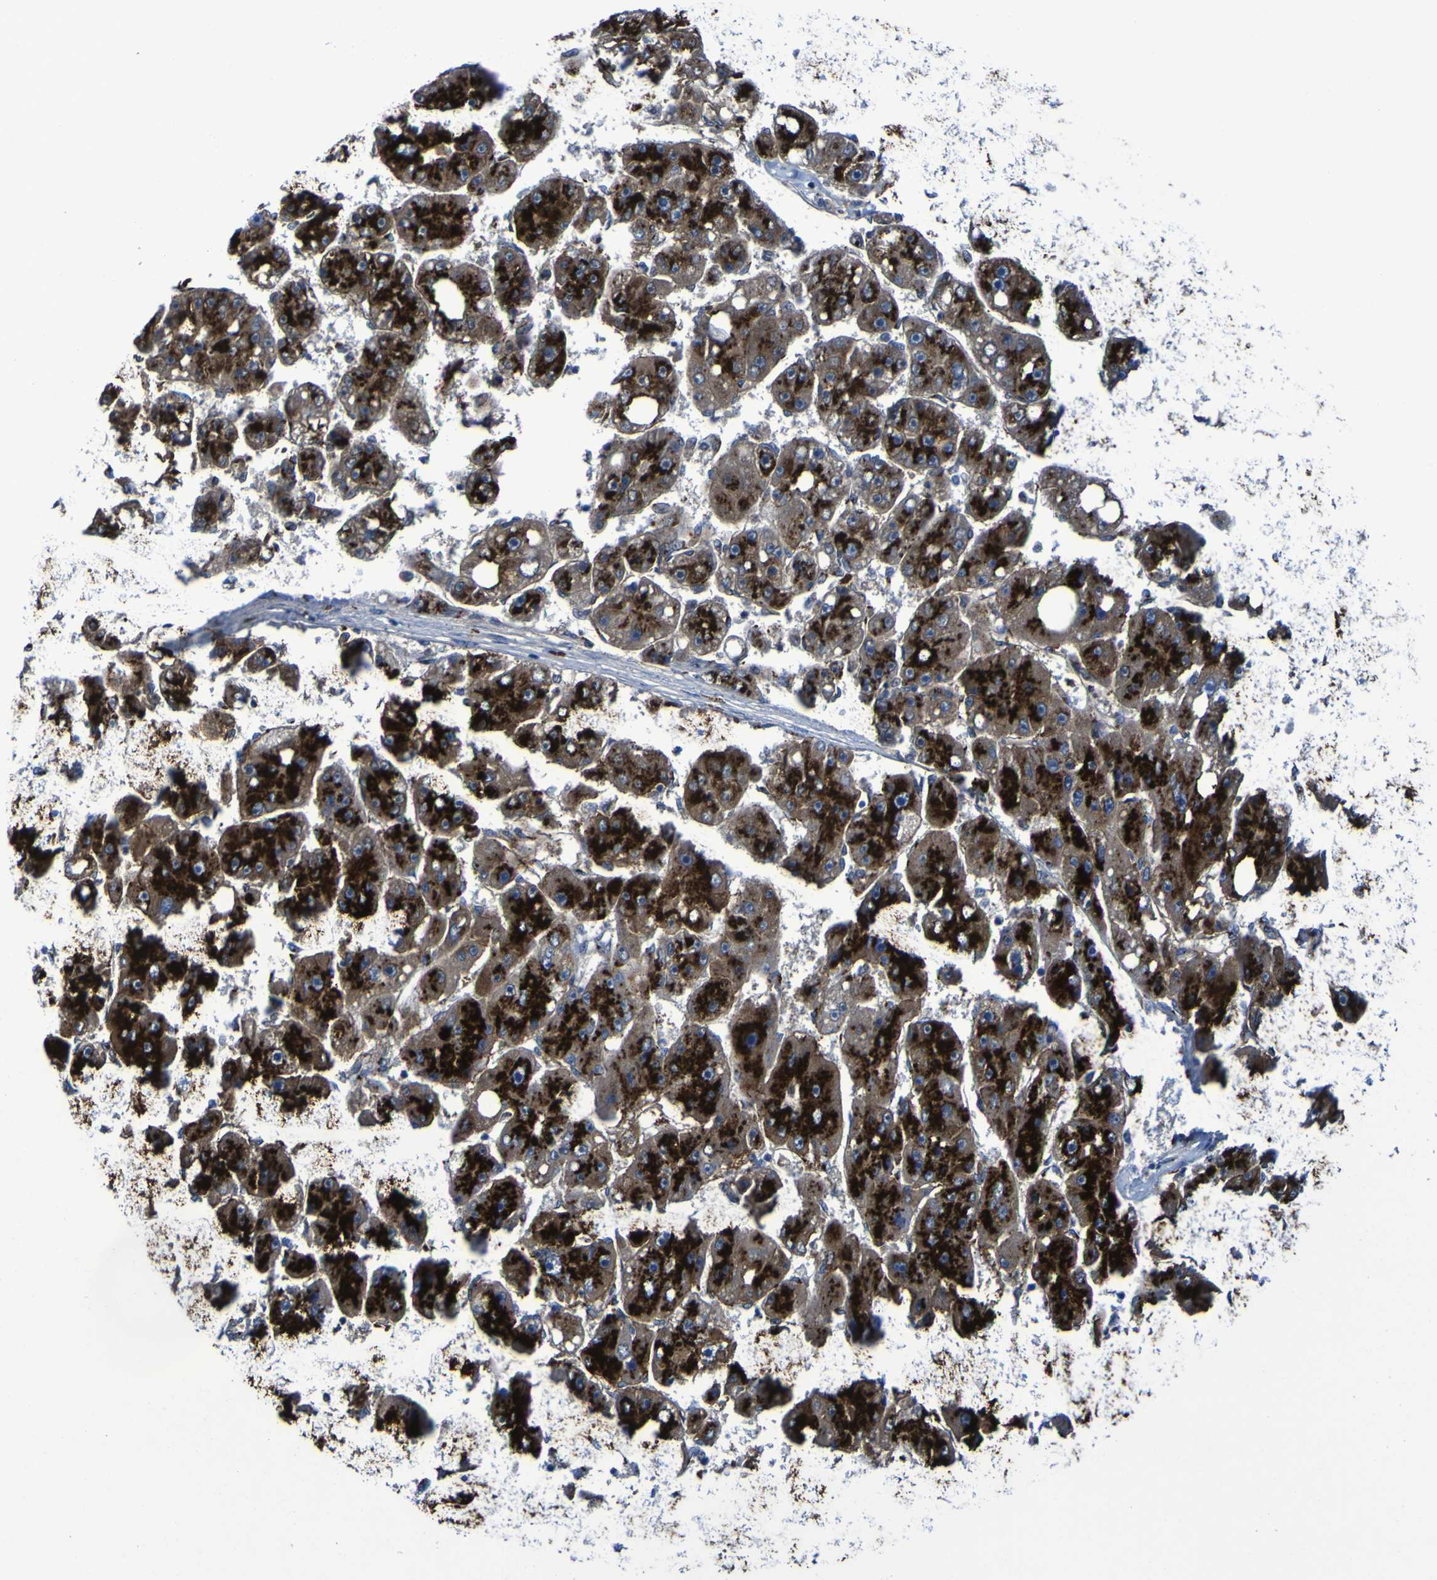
{"staining": {"intensity": "strong", "quantity": ">75%", "location": "cytoplasmic/membranous"}, "tissue": "liver cancer", "cell_type": "Tumor cells", "image_type": "cancer", "snomed": [{"axis": "morphology", "description": "Carcinoma, Hepatocellular, NOS"}, {"axis": "topography", "description": "Liver"}], "caption": "Hepatocellular carcinoma (liver) tissue reveals strong cytoplasmic/membranous expression in approximately >75% of tumor cells, visualized by immunohistochemistry. (Stains: DAB (3,3'-diaminobenzidine) in brown, nuclei in blue, Microscopy: brightfield microscopy at high magnification).", "gene": "GOLM1", "patient": {"sex": "female", "age": 61}}